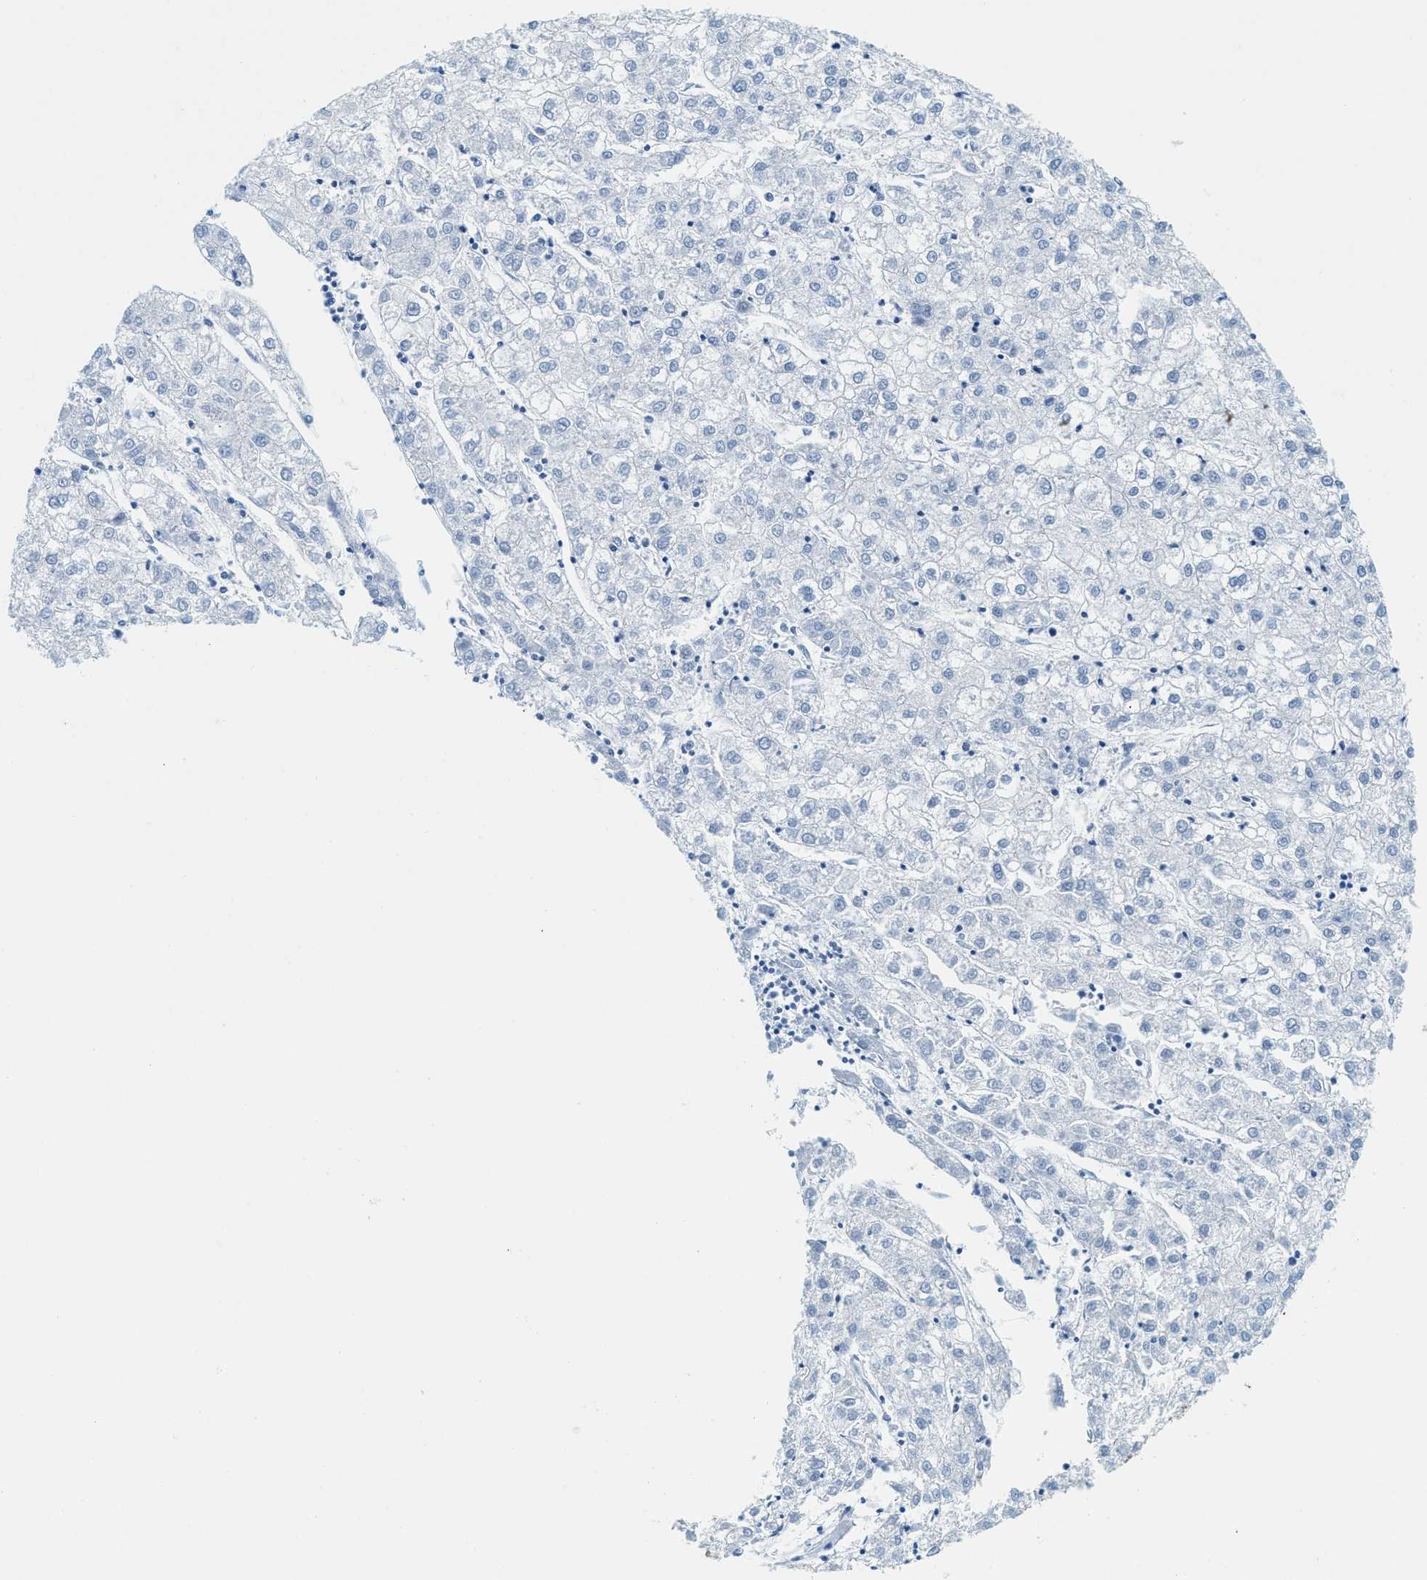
{"staining": {"intensity": "negative", "quantity": "none", "location": "none"}, "tissue": "liver cancer", "cell_type": "Tumor cells", "image_type": "cancer", "snomed": [{"axis": "morphology", "description": "Carcinoma, Hepatocellular, NOS"}, {"axis": "topography", "description": "Liver"}], "caption": "Immunohistochemistry (IHC) micrograph of liver hepatocellular carcinoma stained for a protein (brown), which displays no staining in tumor cells.", "gene": "TPSAB1", "patient": {"sex": "male", "age": 72}}